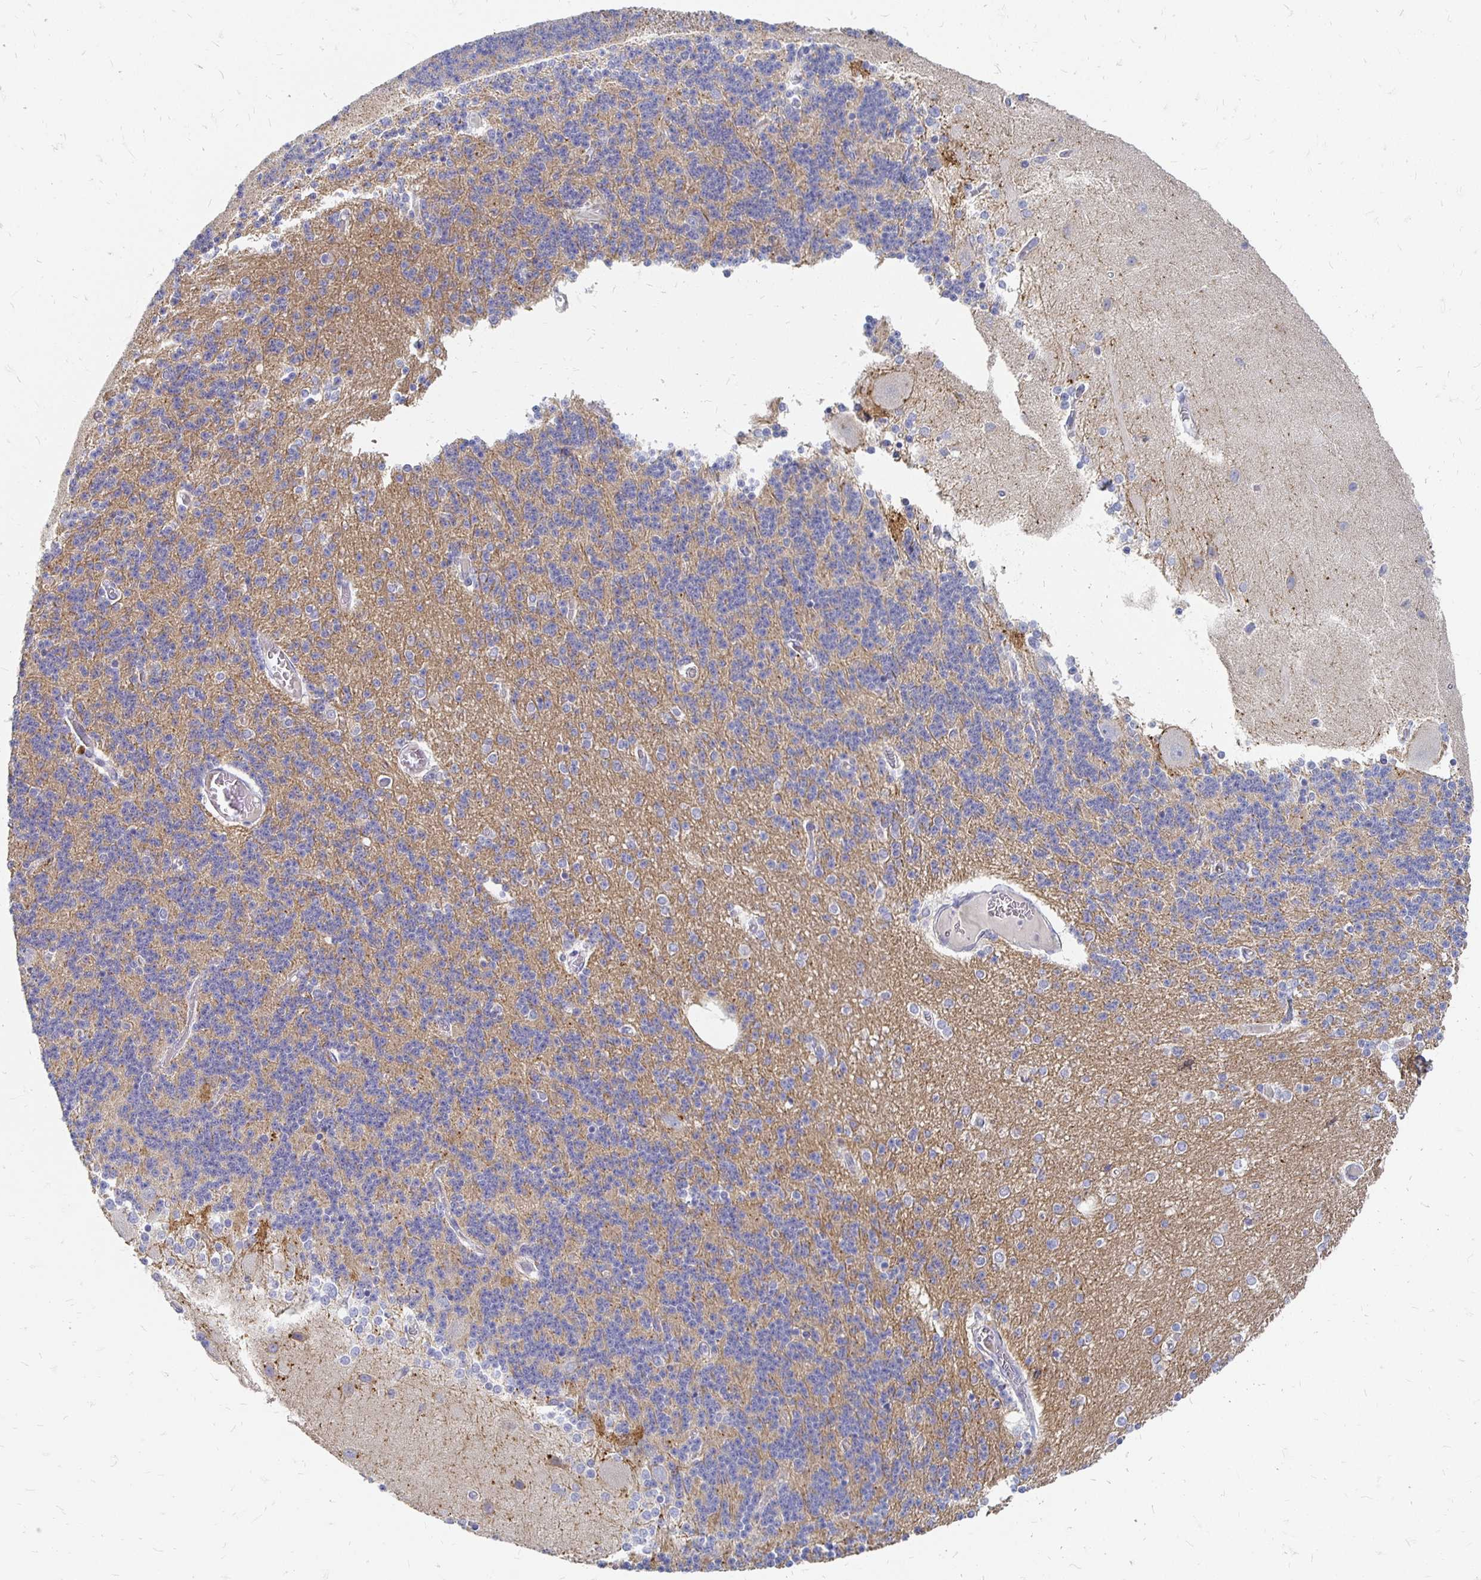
{"staining": {"intensity": "weak", "quantity": "25%-75%", "location": "cytoplasmic/membranous"}, "tissue": "cerebellum", "cell_type": "Cells in granular layer", "image_type": "normal", "snomed": [{"axis": "morphology", "description": "Normal tissue, NOS"}, {"axis": "topography", "description": "Cerebellum"}], "caption": "Immunohistochemistry (IHC) micrograph of unremarkable human cerebellum stained for a protein (brown), which displays low levels of weak cytoplasmic/membranous staining in about 25%-75% of cells in granular layer.", "gene": "FKRP", "patient": {"sex": "female", "age": 54}}